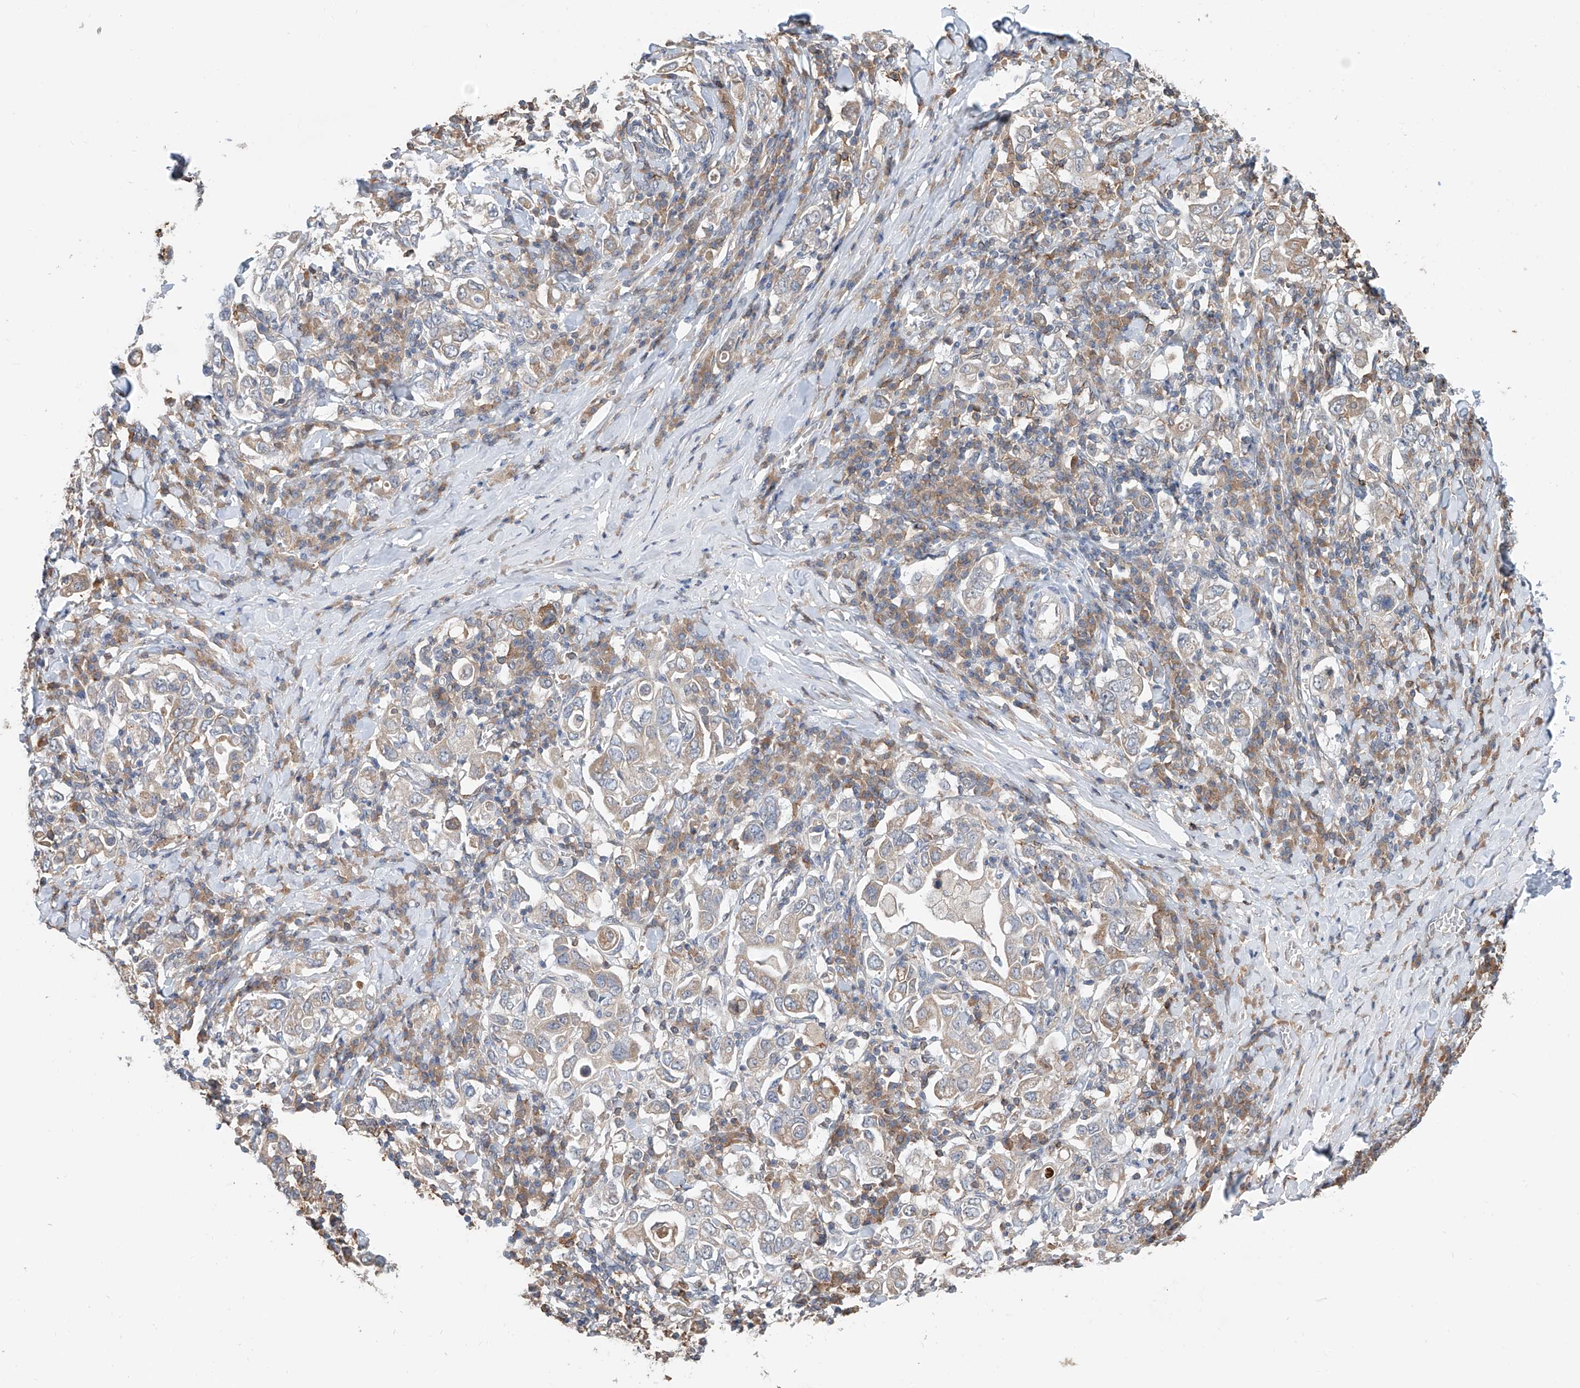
{"staining": {"intensity": "weak", "quantity": "<25%", "location": "cytoplasmic/membranous"}, "tissue": "stomach cancer", "cell_type": "Tumor cells", "image_type": "cancer", "snomed": [{"axis": "morphology", "description": "Adenocarcinoma, NOS"}, {"axis": "topography", "description": "Stomach, upper"}], "caption": "High magnification brightfield microscopy of stomach adenocarcinoma stained with DAB (brown) and counterstained with hematoxylin (blue): tumor cells show no significant expression. (DAB (3,3'-diaminobenzidine) IHC visualized using brightfield microscopy, high magnification).", "gene": "KCNK10", "patient": {"sex": "male", "age": 62}}